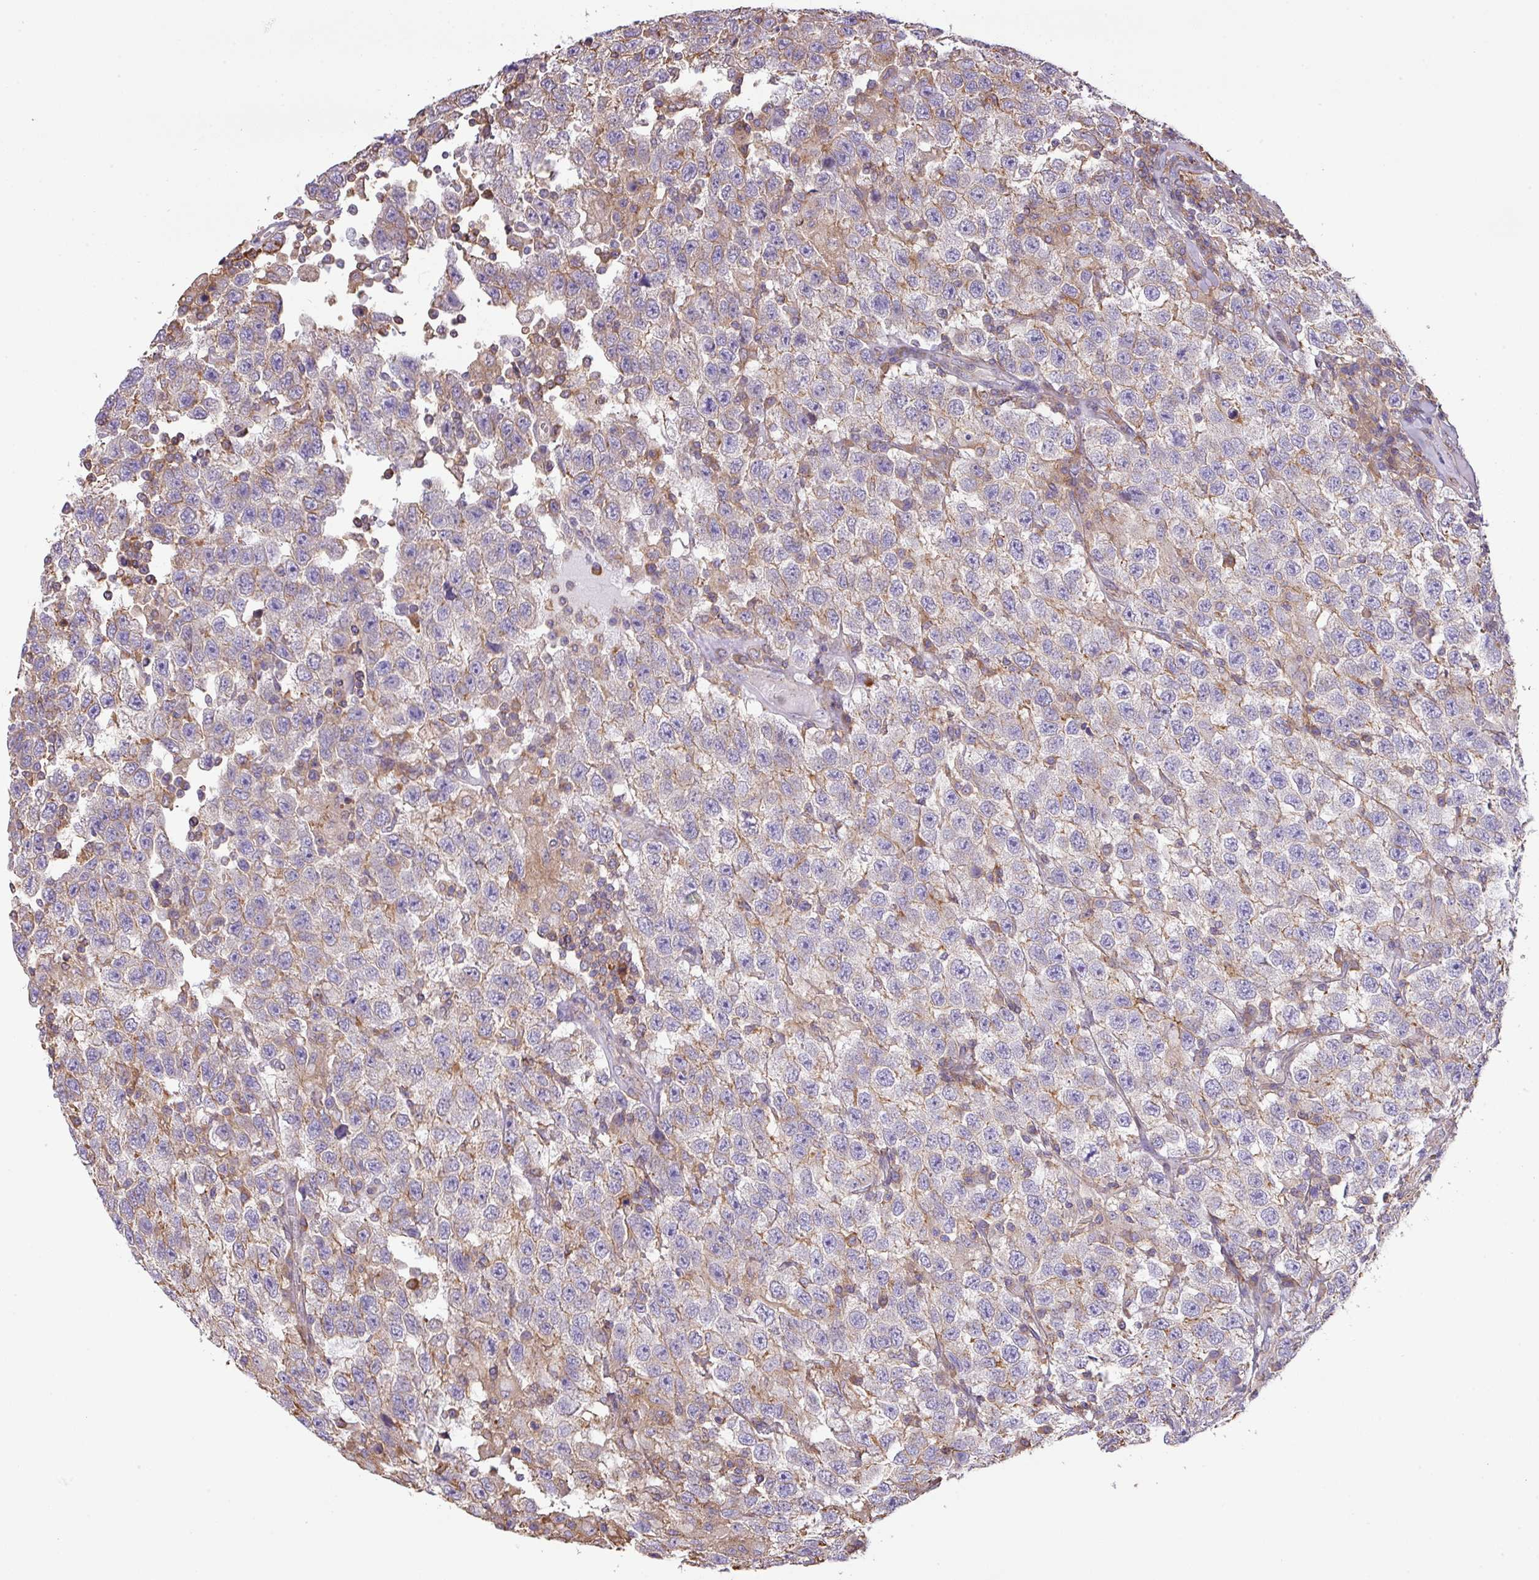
{"staining": {"intensity": "negative", "quantity": "none", "location": "none"}, "tissue": "testis cancer", "cell_type": "Tumor cells", "image_type": "cancer", "snomed": [{"axis": "morphology", "description": "Seminoma, NOS"}, {"axis": "topography", "description": "Testis"}], "caption": "IHC of human seminoma (testis) shows no positivity in tumor cells. (DAB IHC visualized using brightfield microscopy, high magnification).", "gene": "LRRC41", "patient": {"sex": "male", "age": 41}}